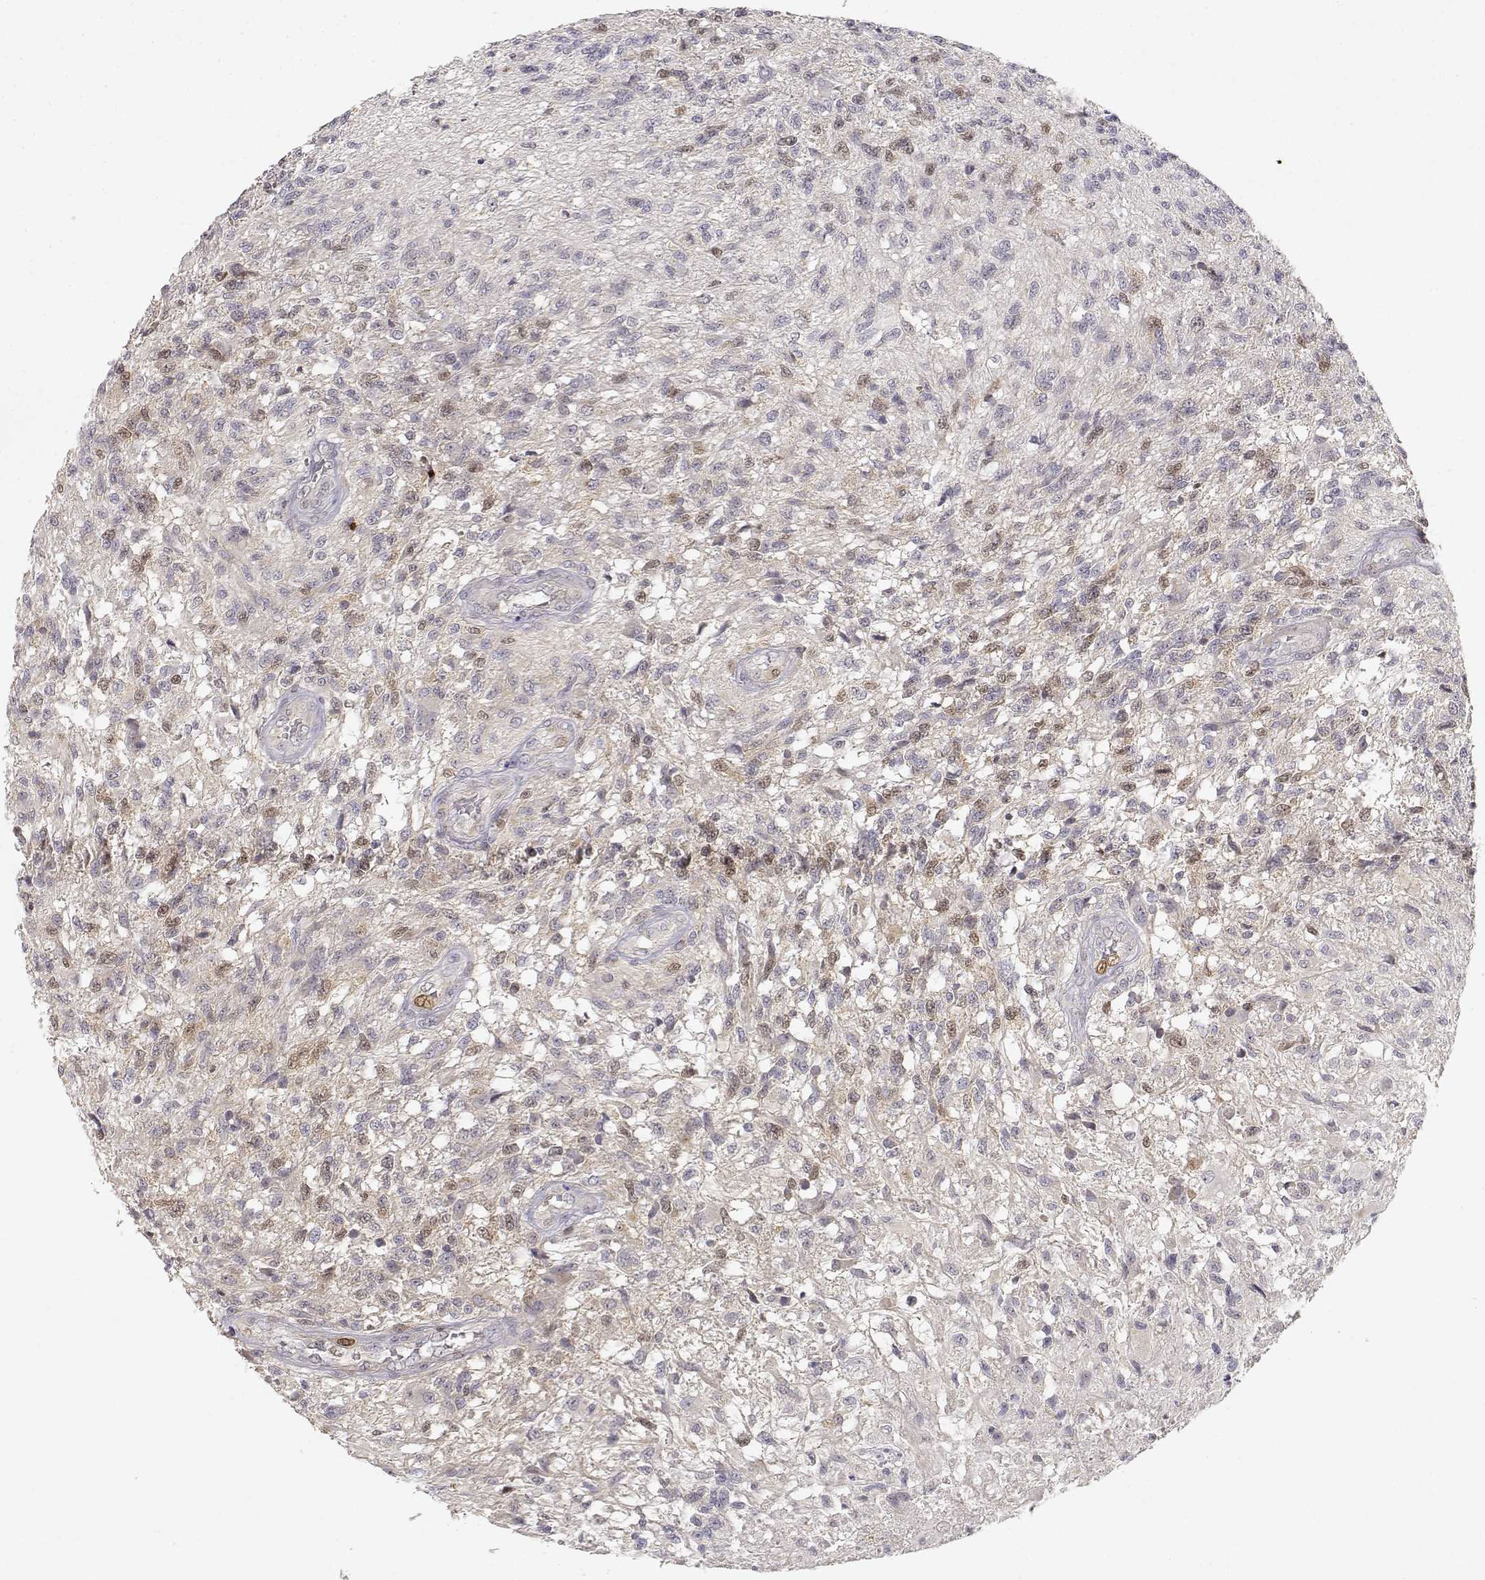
{"staining": {"intensity": "weak", "quantity": "25%-75%", "location": "nuclear"}, "tissue": "glioma", "cell_type": "Tumor cells", "image_type": "cancer", "snomed": [{"axis": "morphology", "description": "Glioma, malignant, High grade"}, {"axis": "topography", "description": "Brain"}], "caption": "Tumor cells demonstrate low levels of weak nuclear expression in approximately 25%-75% of cells in glioma.", "gene": "RAD51", "patient": {"sex": "male", "age": 56}}